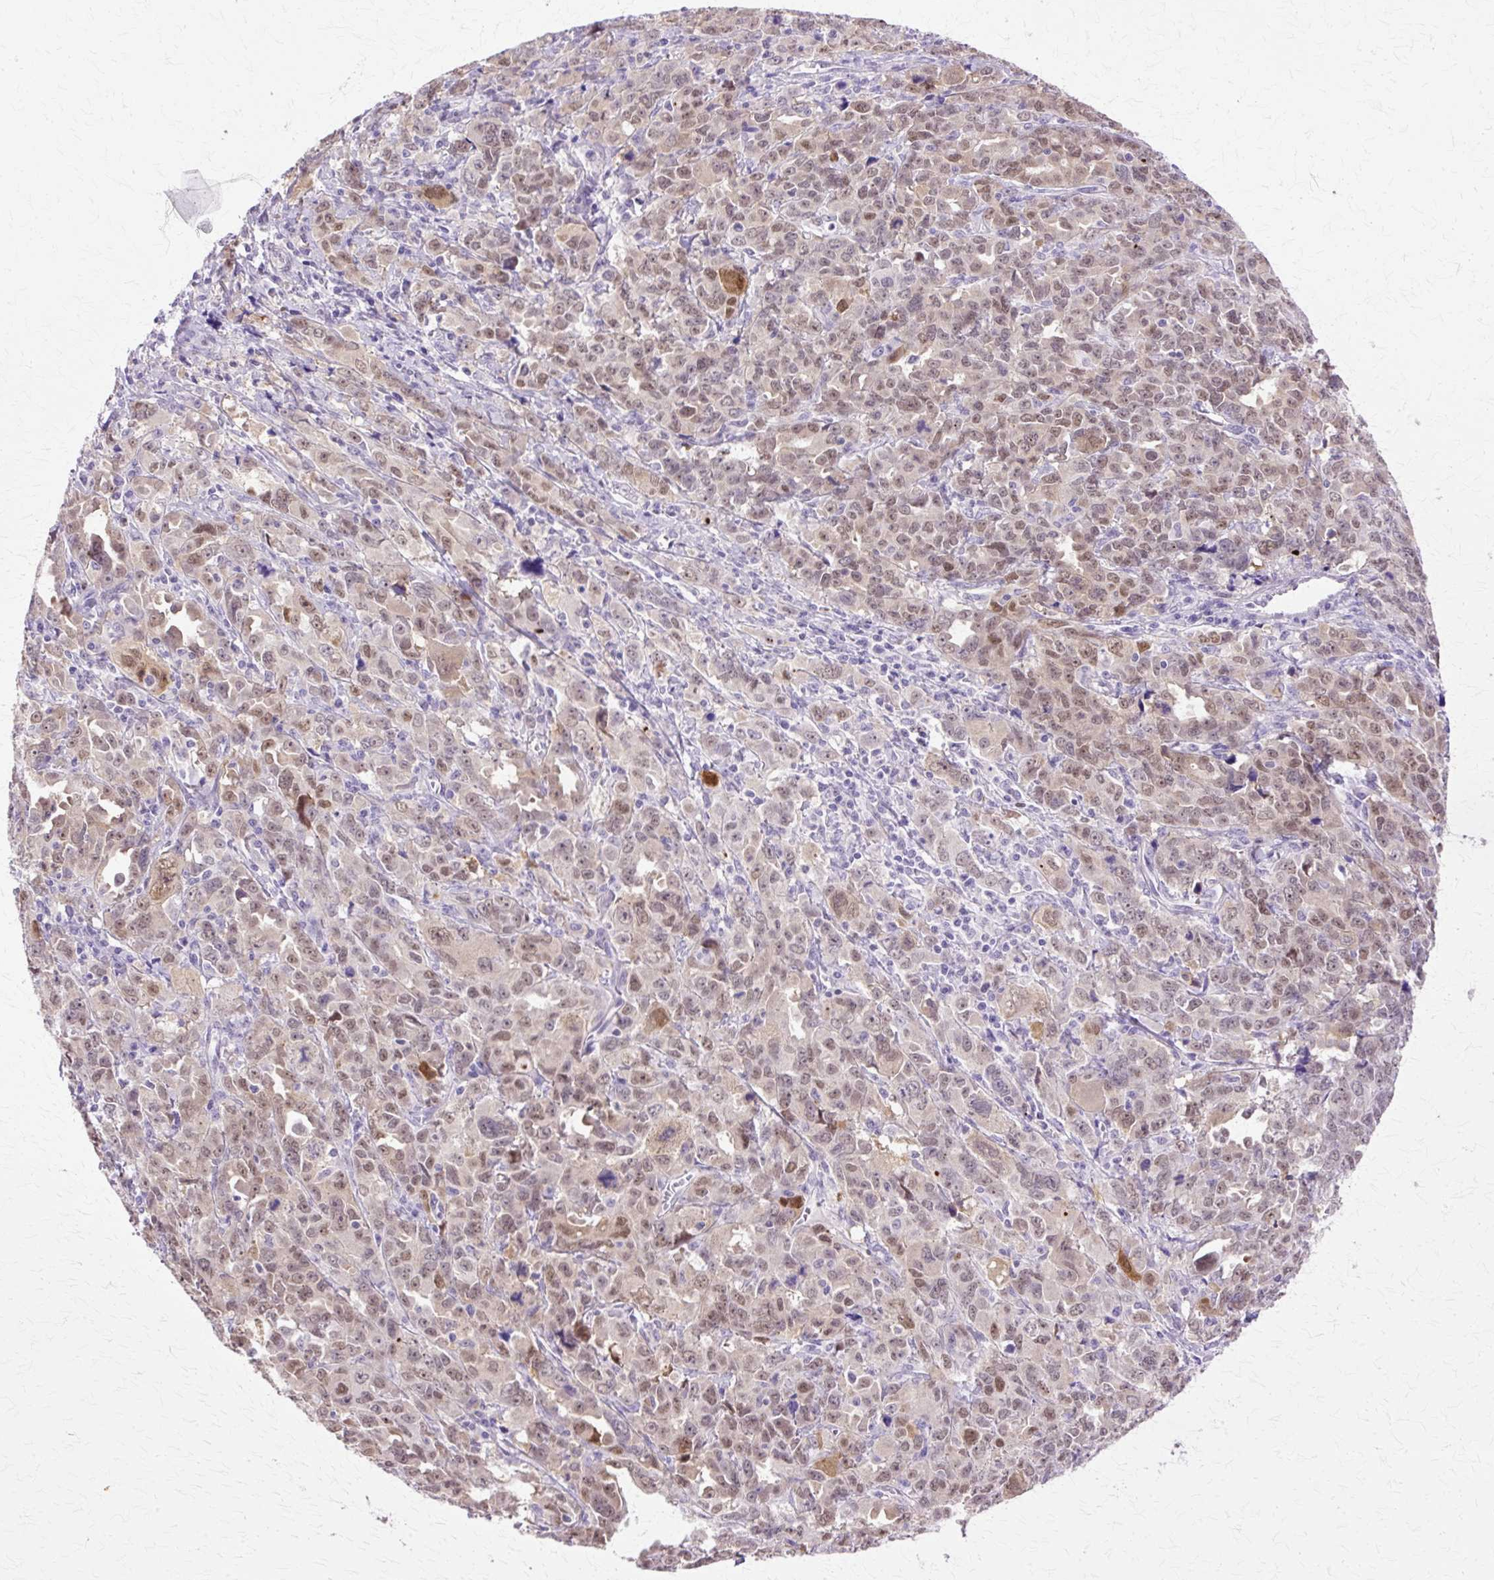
{"staining": {"intensity": "moderate", "quantity": ">75%", "location": "nuclear"}, "tissue": "ovarian cancer", "cell_type": "Tumor cells", "image_type": "cancer", "snomed": [{"axis": "morphology", "description": "Adenocarcinoma, NOS"}, {"axis": "morphology", "description": "Carcinoma, endometroid"}, {"axis": "topography", "description": "Ovary"}], "caption": "A brown stain shows moderate nuclear positivity of a protein in human adenocarcinoma (ovarian) tumor cells. The staining is performed using DAB (3,3'-diaminobenzidine) brown chromogen to label protein expression. The nuclei are counter-stained blue using hematoxylin.", "gene": "HSPA8", "patient": {"sex": "female", "age": 72}}